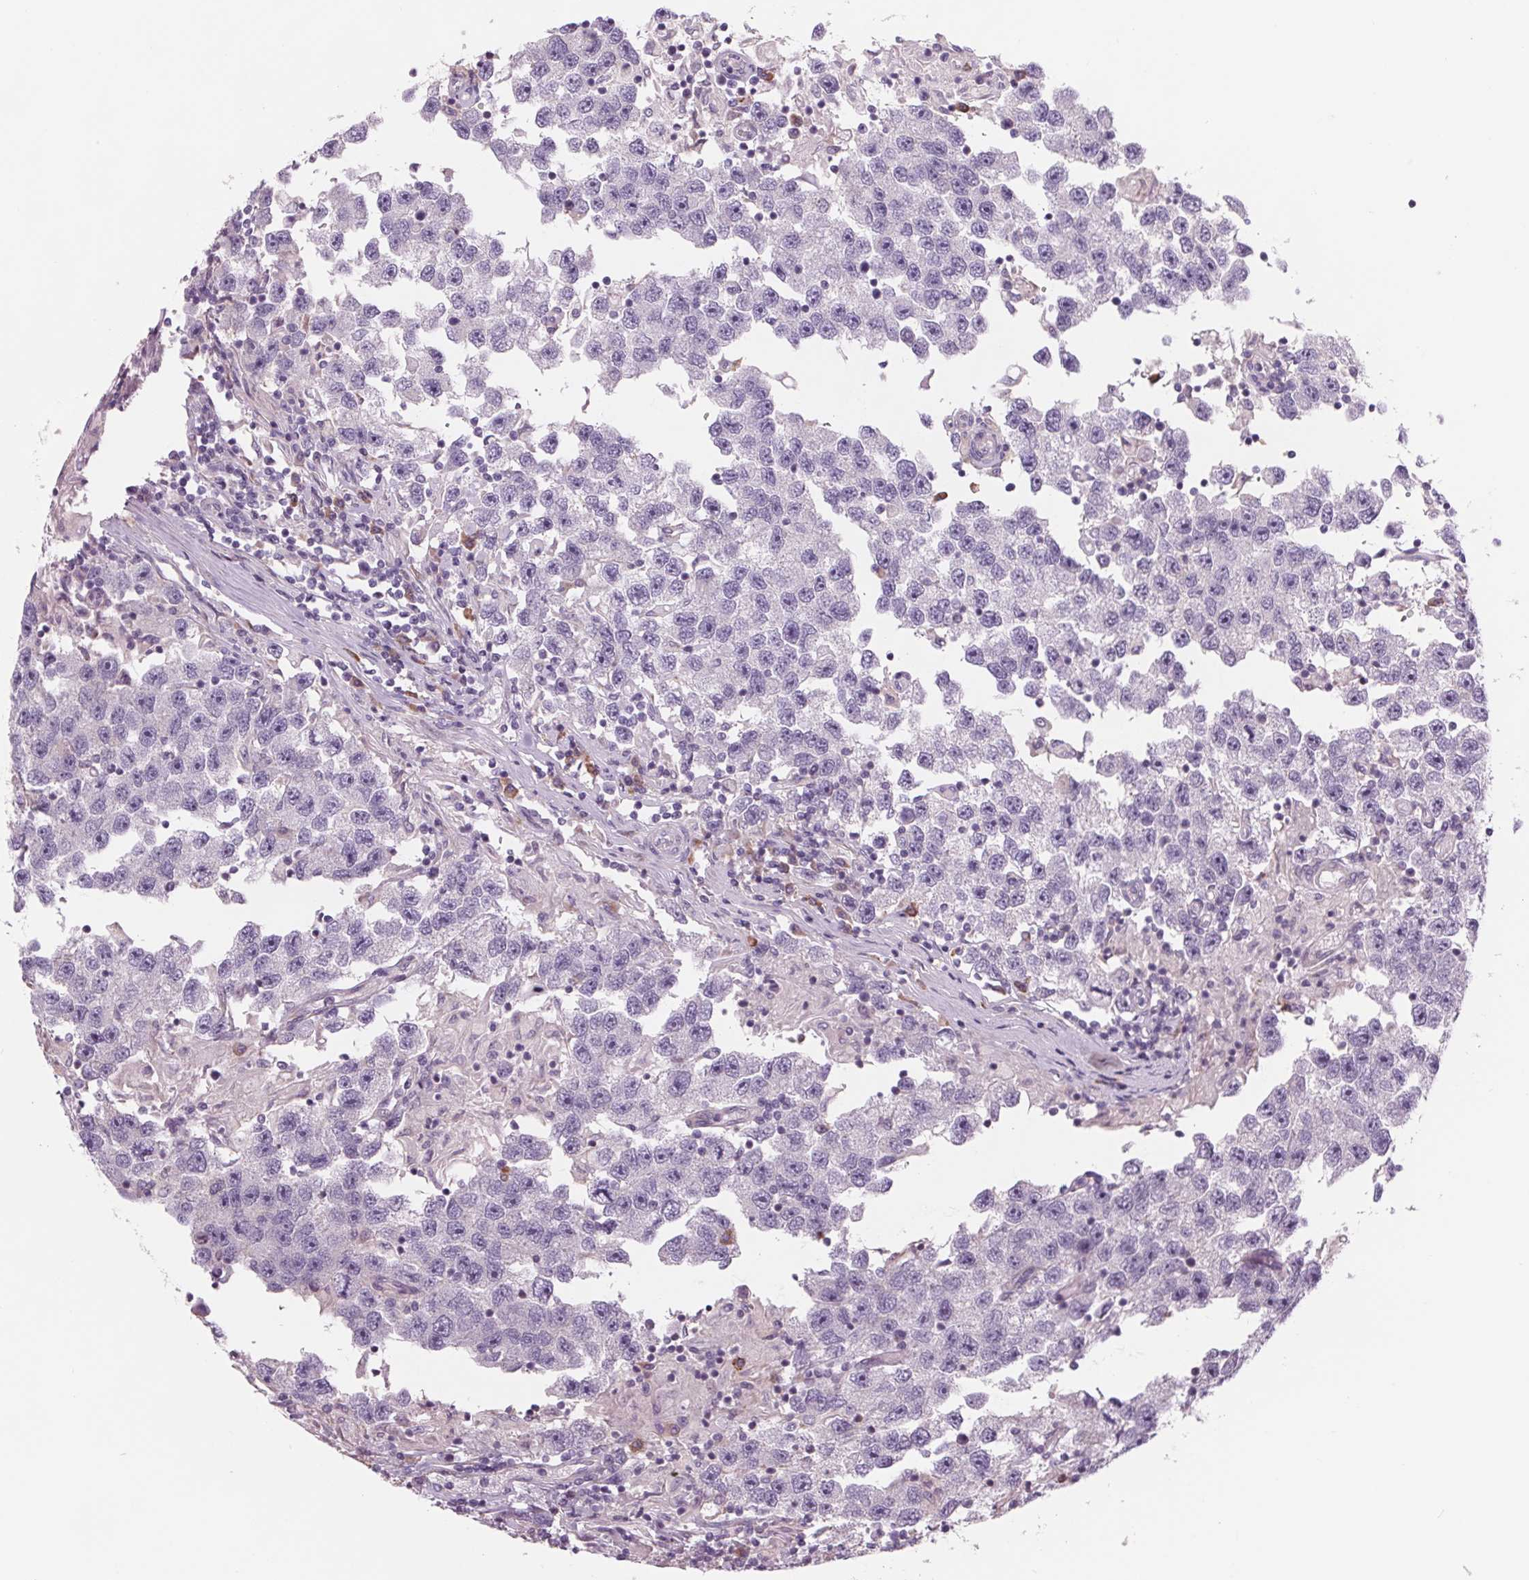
{"staining": {"intensity": "negative", "quantity": "none", "location": "none"}, "tissue": "testis cancer", "cell_type": "Tumor cells", "image_type": "cancer", "snomed": [{"axis": "morphology", "description": "Seminoma, NOS"}, {"axis": "topography", "description": "Testis"}], "caption": "IHC photomicrograph of human seminoma (testis) stained for a protein (brown), which exhibits no expression in tumor cells.", "gene": "SAMD5", "patient": {"sex": "male", "age": 26}}